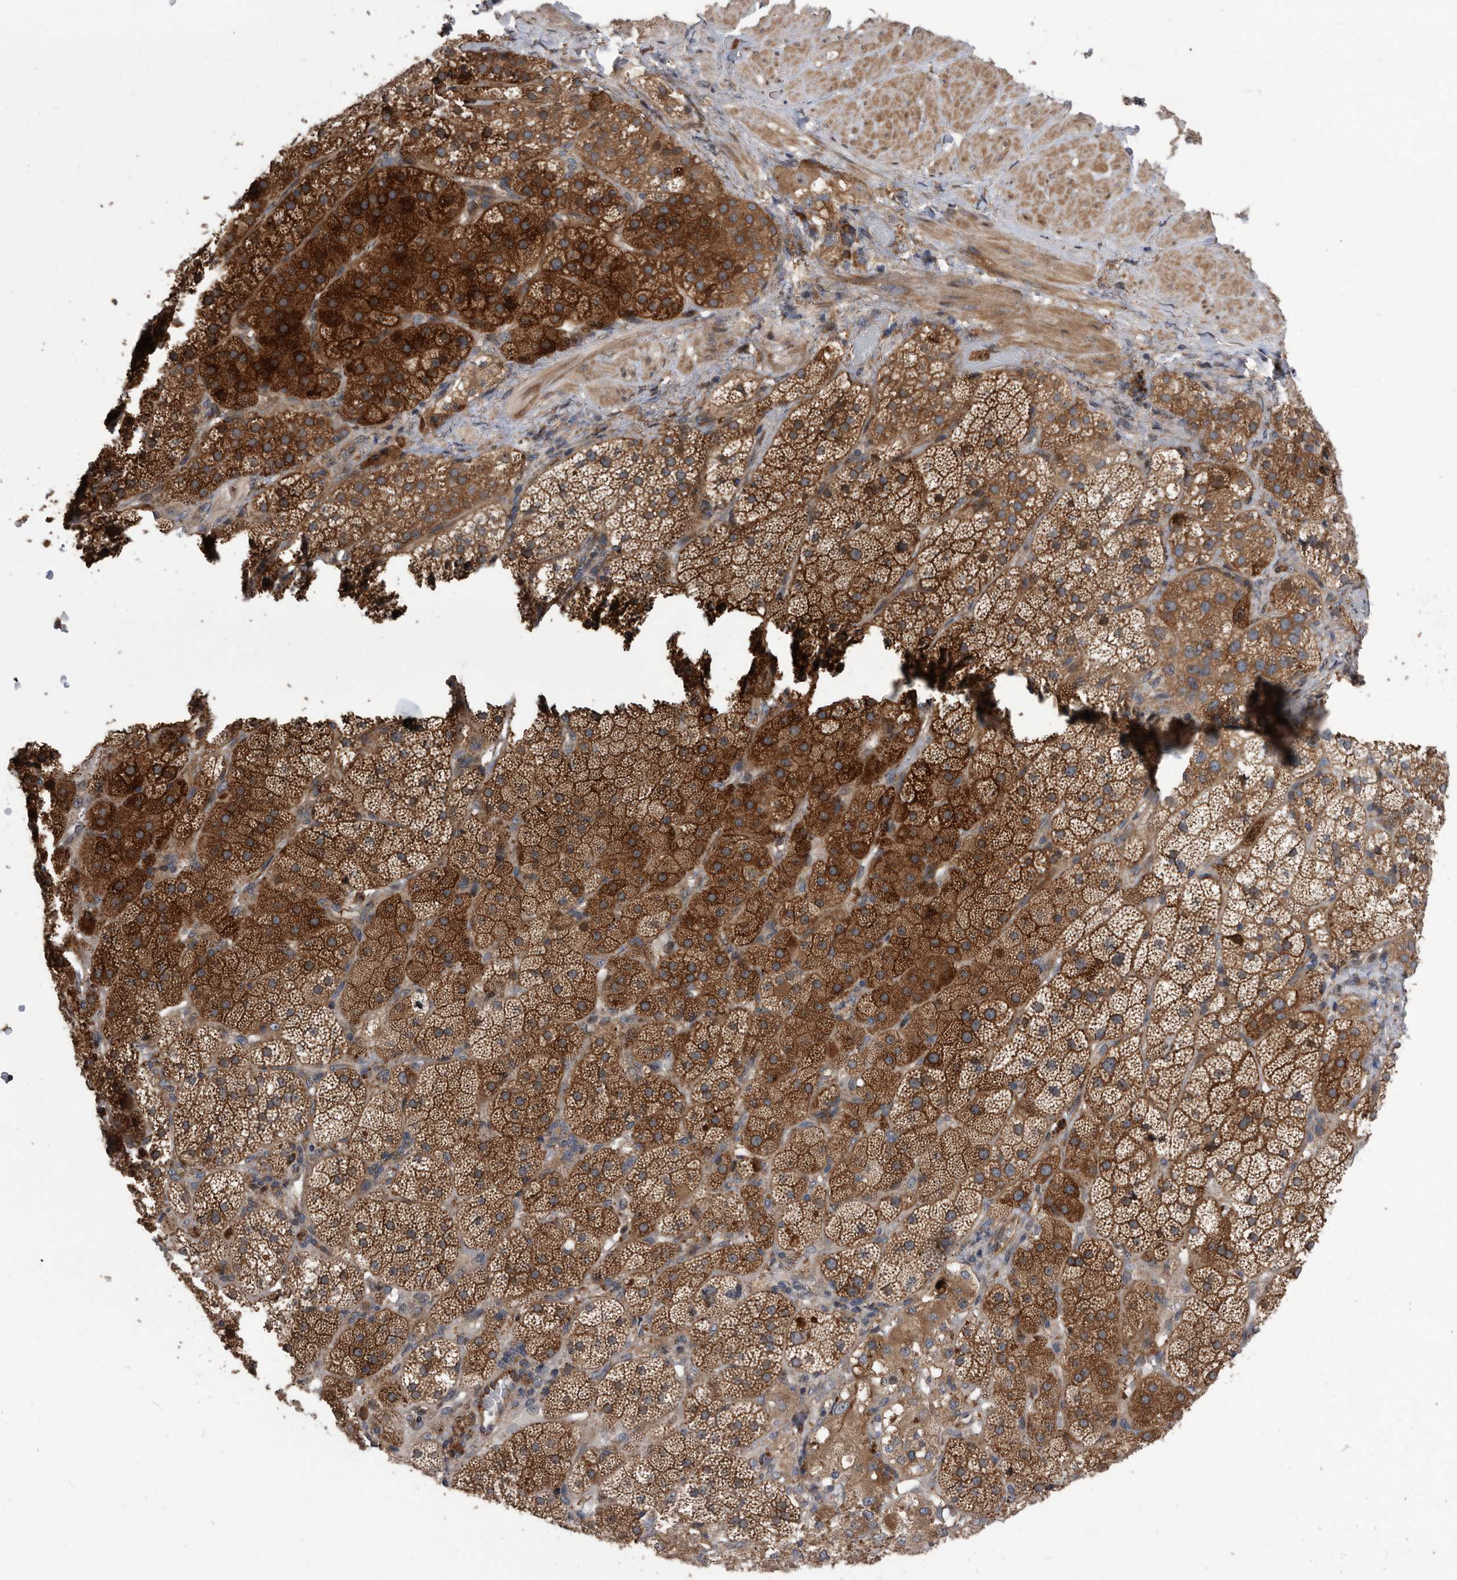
{"staining": {"intensity": "strong", "quantity": ">75%", "location": "cytoplasmic/membranous"}, "tissue": "adrenal gland", "cell_type": "Glandular cells", "image_type": "normal", "snomed": [{"axis": "morphology", "description": "Normal tissue, NOS"}, {"axis": "topography", "description": "Adrenal gland"}], "caption": "Normal adrenal gland displays strong cytoplasmic/membranous positivity in about >75% of glandular cells.", "gene": "SERINC2", "patient": {"sex": "male", "age": 57}}